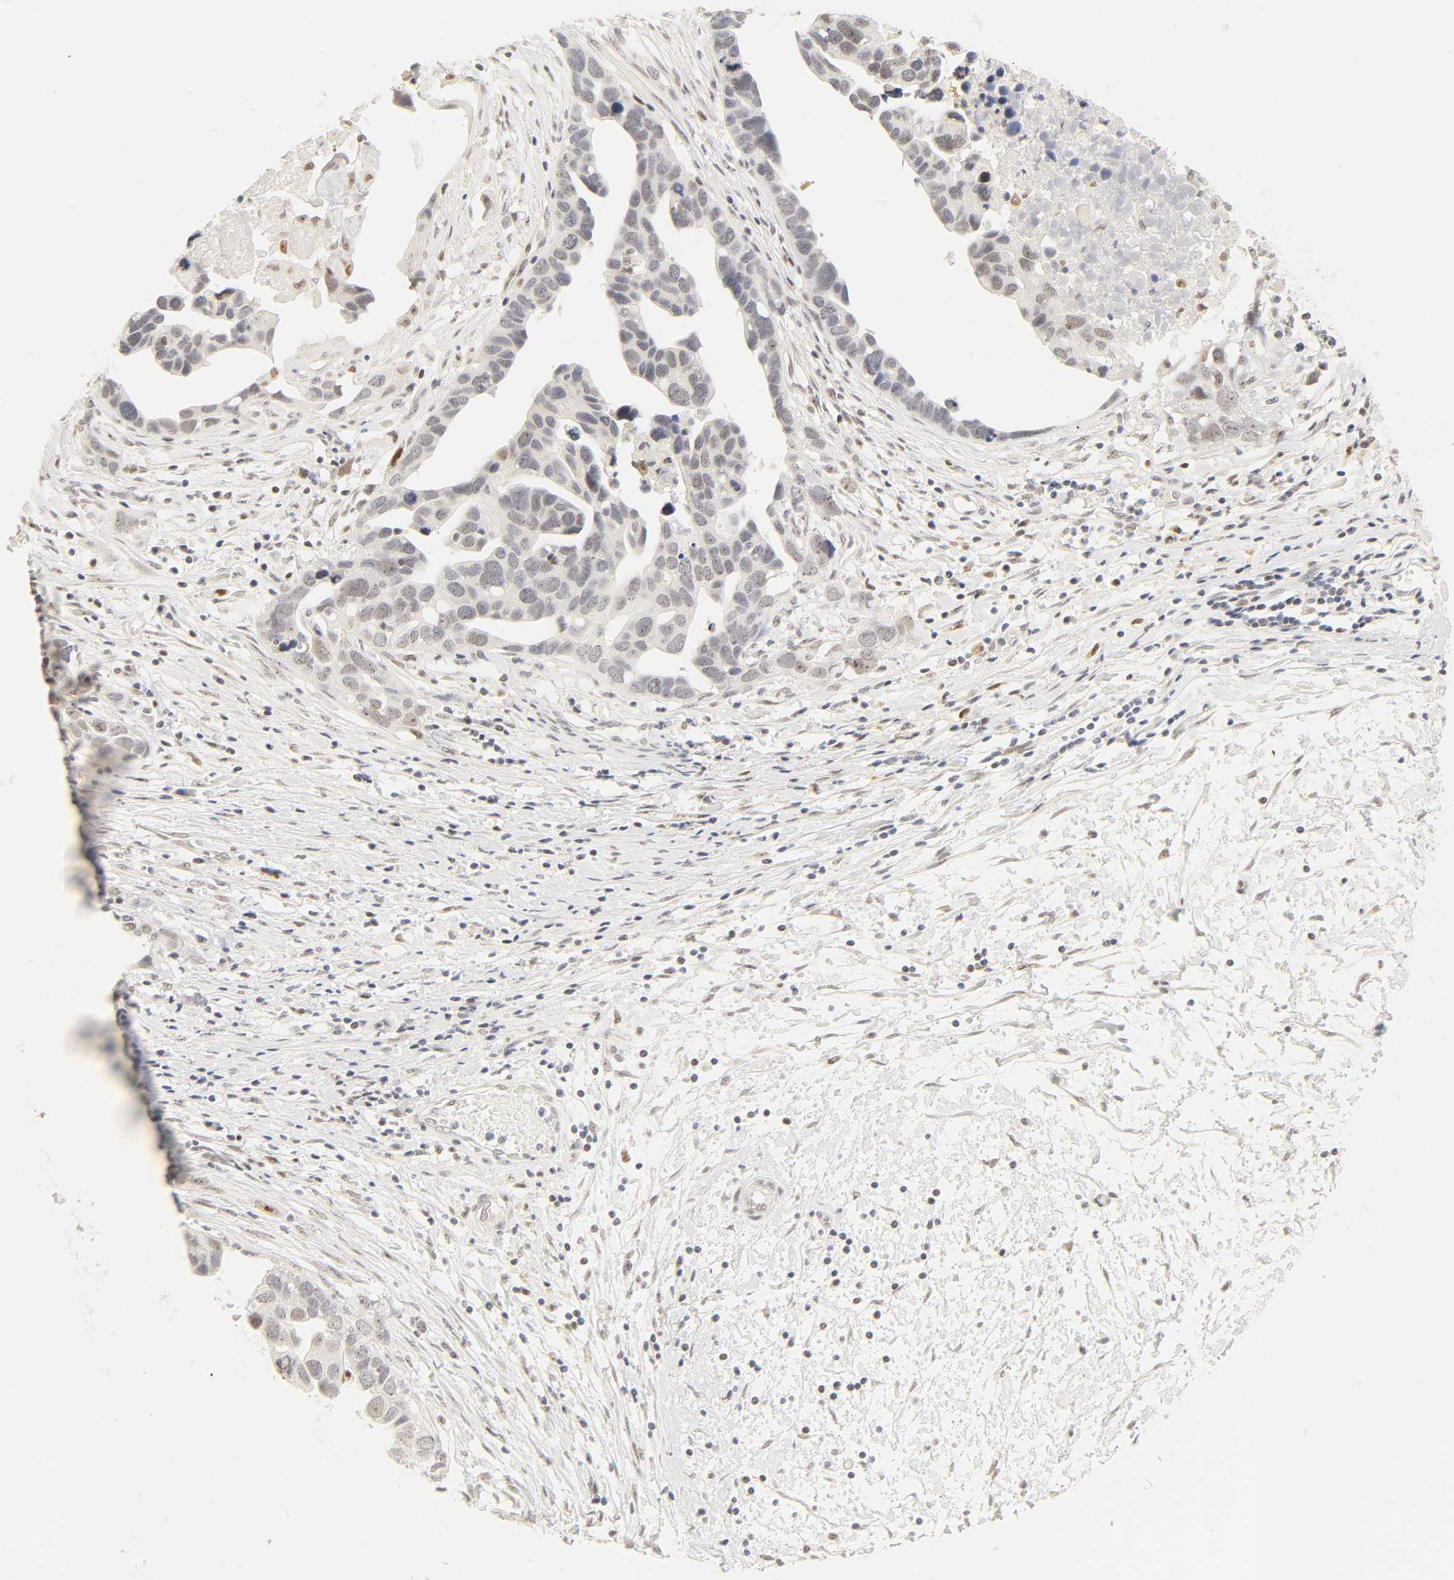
{"staining": {"intensity": "weak", "quantity": "<25%", "location": "nuclear"}, "tissue": "ovarian cancer", "cell_type": "Tumor cells", "image_type": "cancer", "snomed": [{"axis": "morphology", "description": "Cystadenocarcinoma, serous, NOS"}, {"axis": "topography", "description": "Ovary"}], "caption": "High magnification brightfield microscopy of ovarian serous cystadenocarcinoma stained with DAB (brown) and counterstained with hematoxylin (blue): tumor cells show no significant expression.", "gene": "MNAT1", "patient": {"sex": "female", "age": 54}}